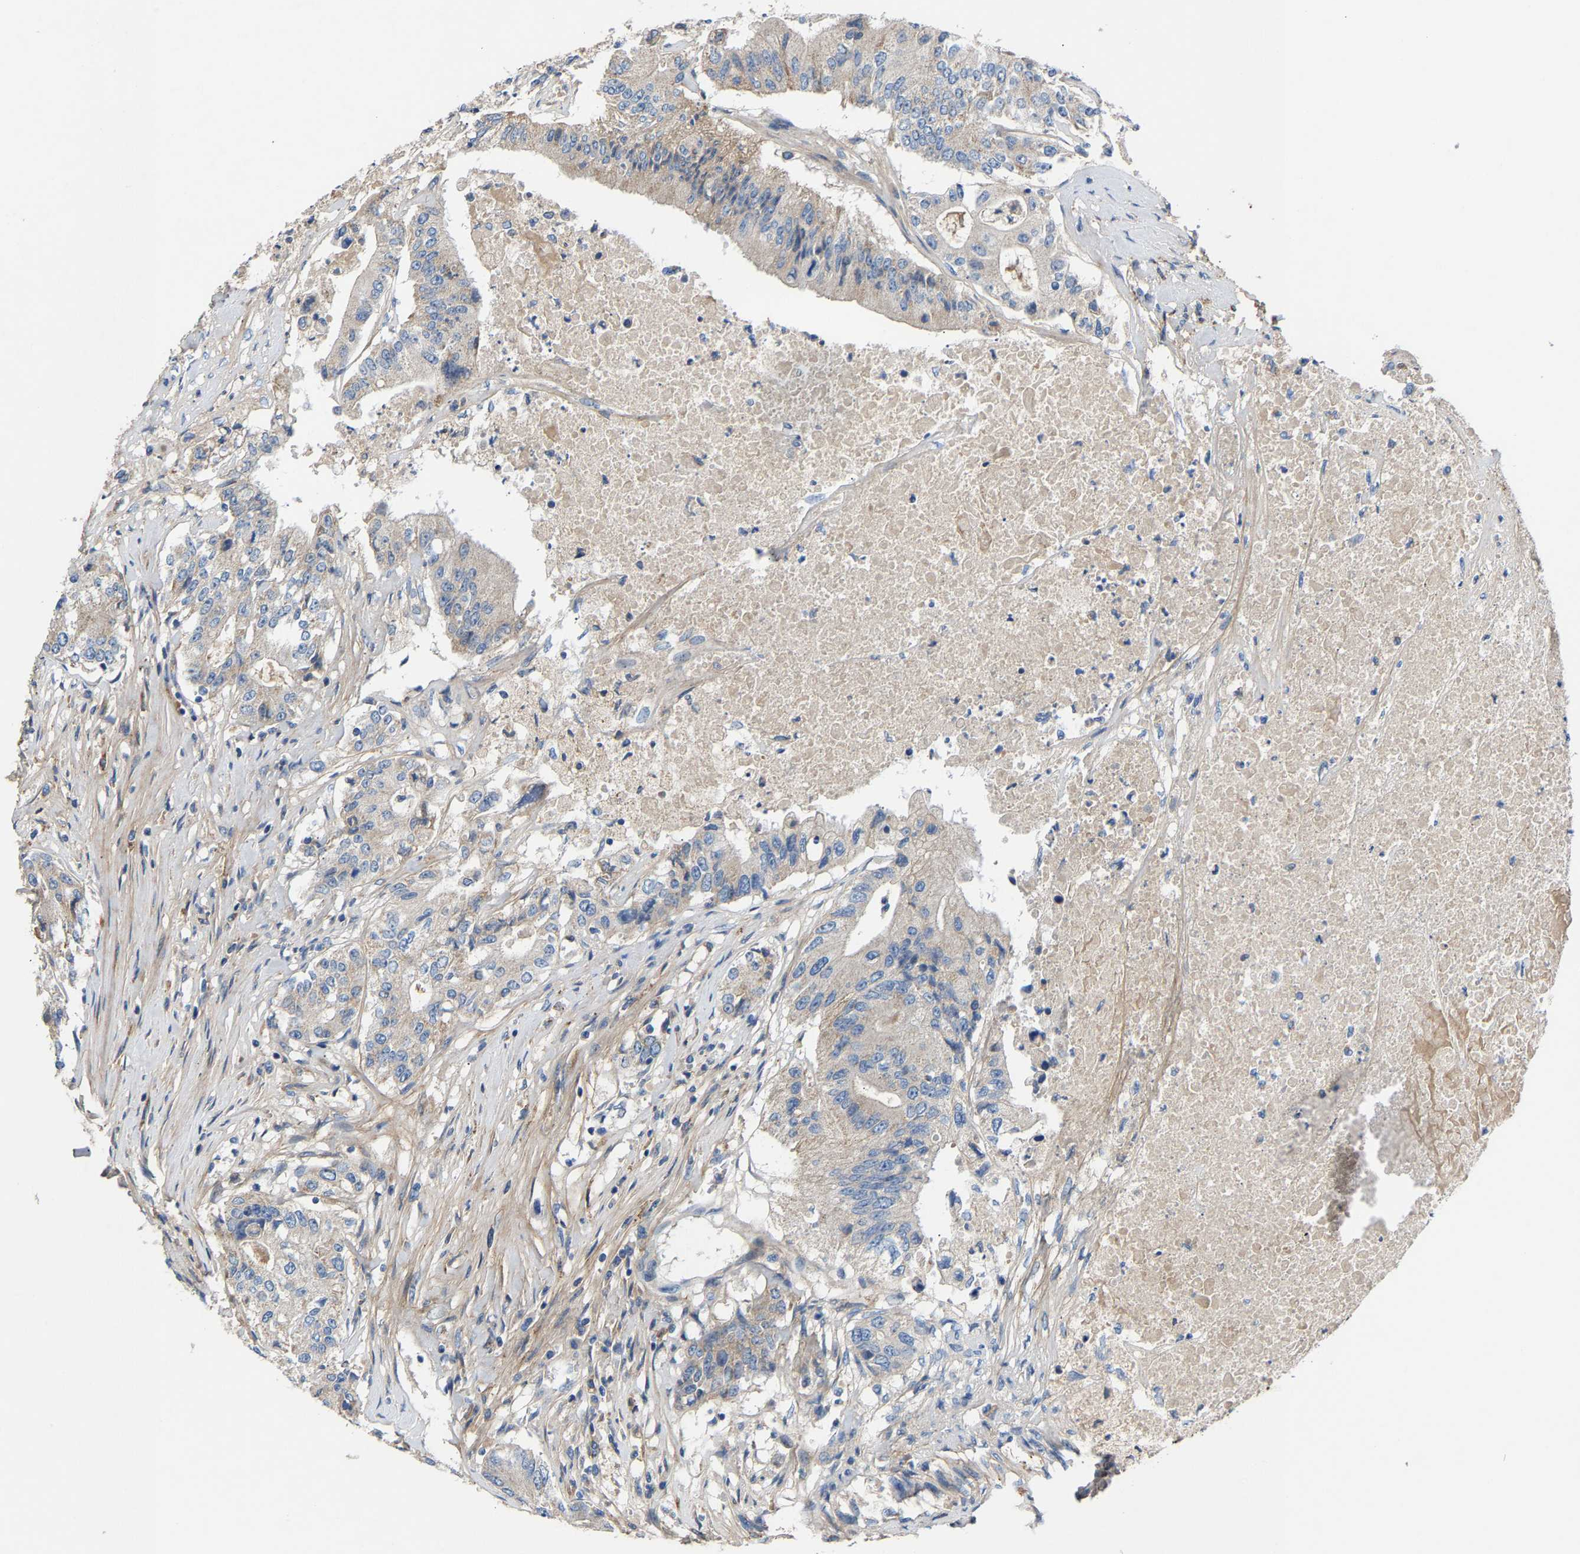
{"staining": {"intensity": "negative", "quantity": "none", "location": "none"}, "tissue": "colorectal cancer", "cell_type": "Tumor cells", "image_type": "cancer", "snomed": [{"axis": "morphology", "description": "Adenocarcinoma, NOS"}, {"axis": "topography", "description": "Colon"}], "caption": "Adenocarcinoma (colorectal) stained for a protein using immunohistochemistry (IHC) demonstrates no expression tumor cells.", "gene": "CCDC171", "patient": {"sex": "female", "age": 77}}